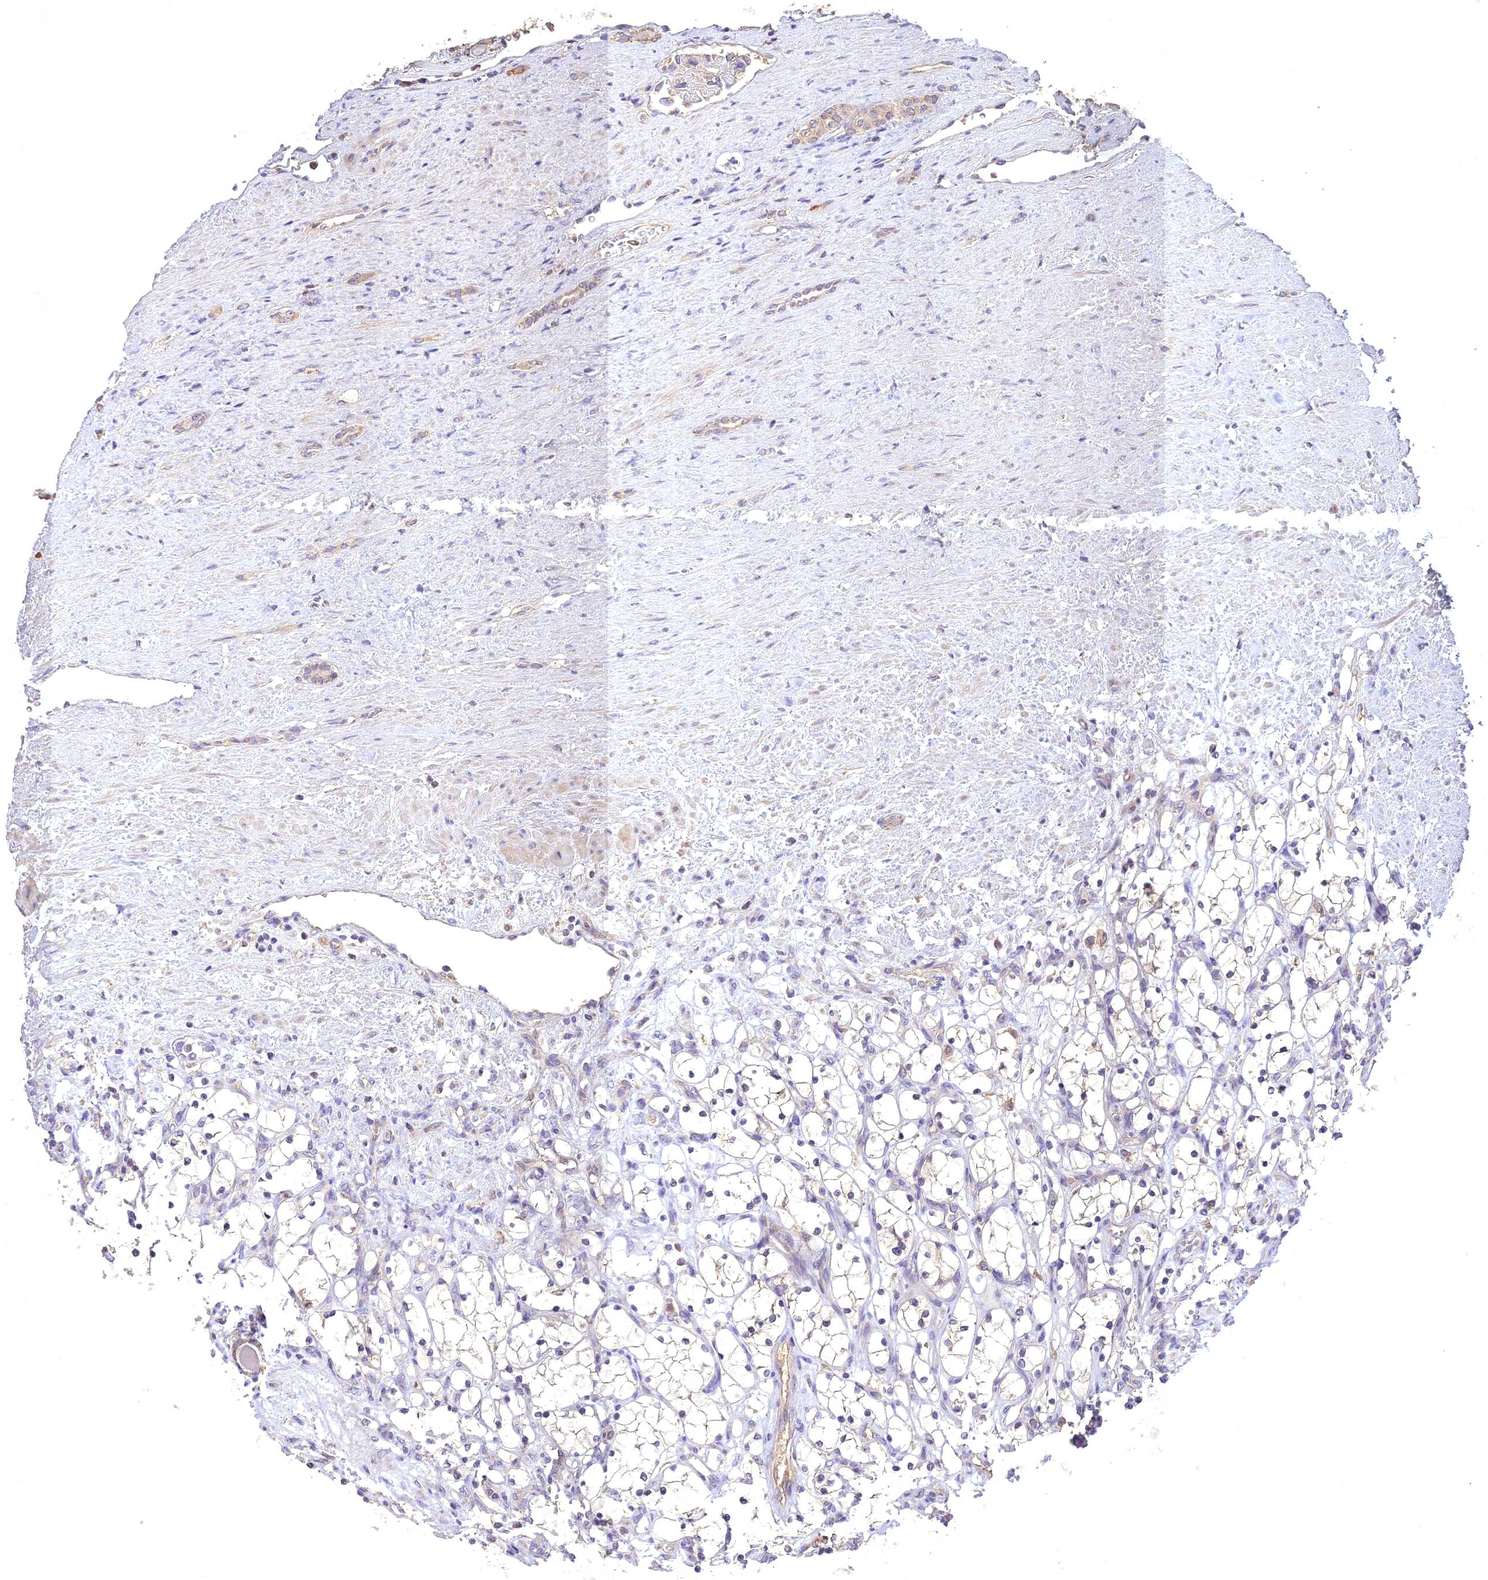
{"staining": {"intensity": "negative", "quantity": "none", "location": "none"}, "tissue": "renal cancer", "cell_type": "Tumor cells", "image_type": "cancer", "snomed": [{"axis": "morphology", "description": "Adenocarcinoma, NOS"}, {"axis": "topography", "description": "Kidney"}], "caption": "A histopathology image of renal adenocarcinoma stained for a protein demonstrates no brown staining in tumor cells.", "gene": "NUDT8", "patient": {"sex": "female", "age": 69}}